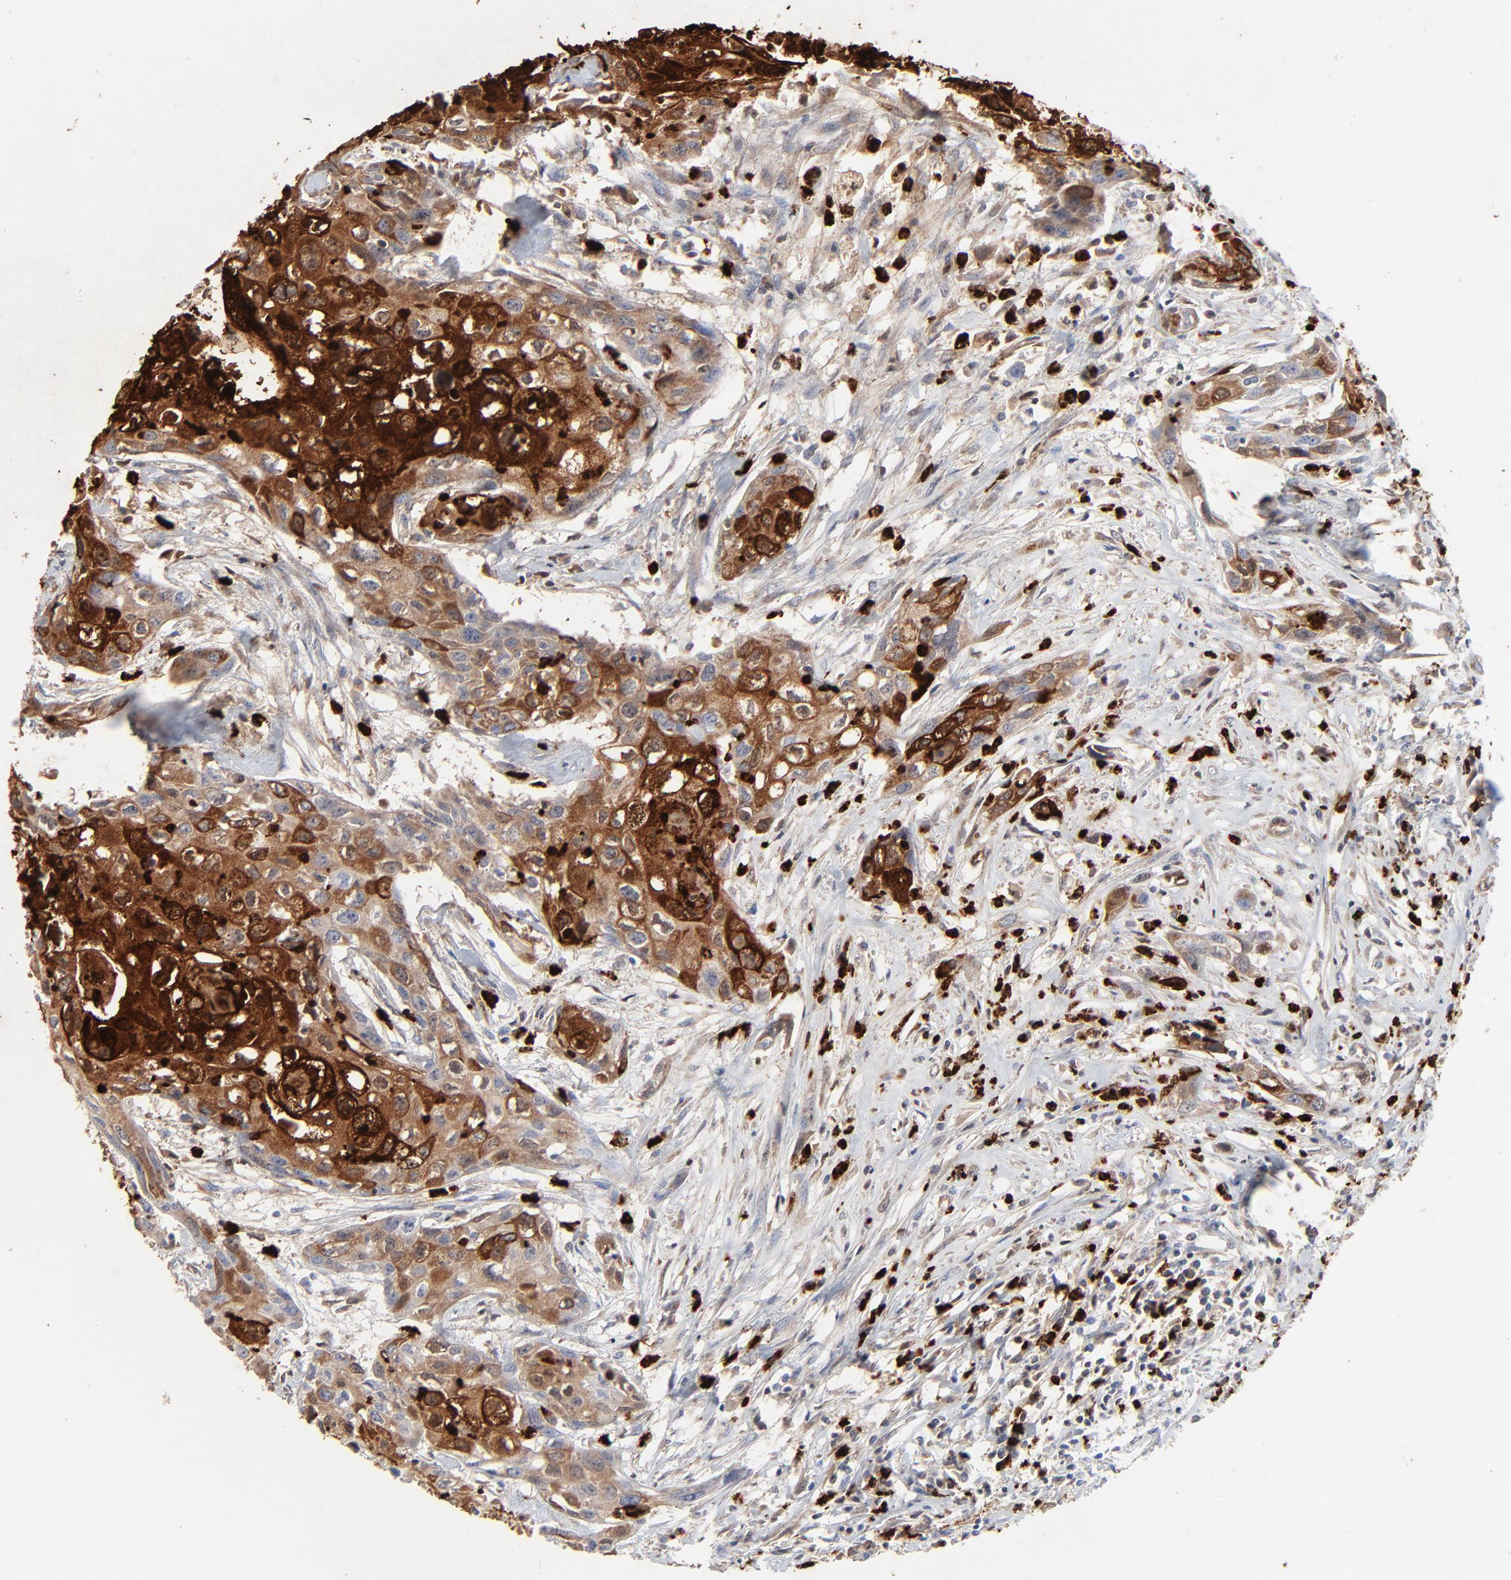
{"staining": {"intensity": "strong", "quantity": ">75%", "location": "cytoplasmic/membranous"}, "tissue": "urothelial cancer", "cell_type": "Tumor cells", "image_type": "cancer", "snomed": [{"axis": "morphology", "description": "Urothelial carcinoma, High grade"}, {"axis": "topography", "description": "Urinary bladder"}], "caption": "Human urothelial cancer stained with a brown dye displays strong cytoplasmic/membranous positive staining in approximately >75% of tumor cells.", "gene": "LCN2", "patient": {"sex": "male", "age": 54}}